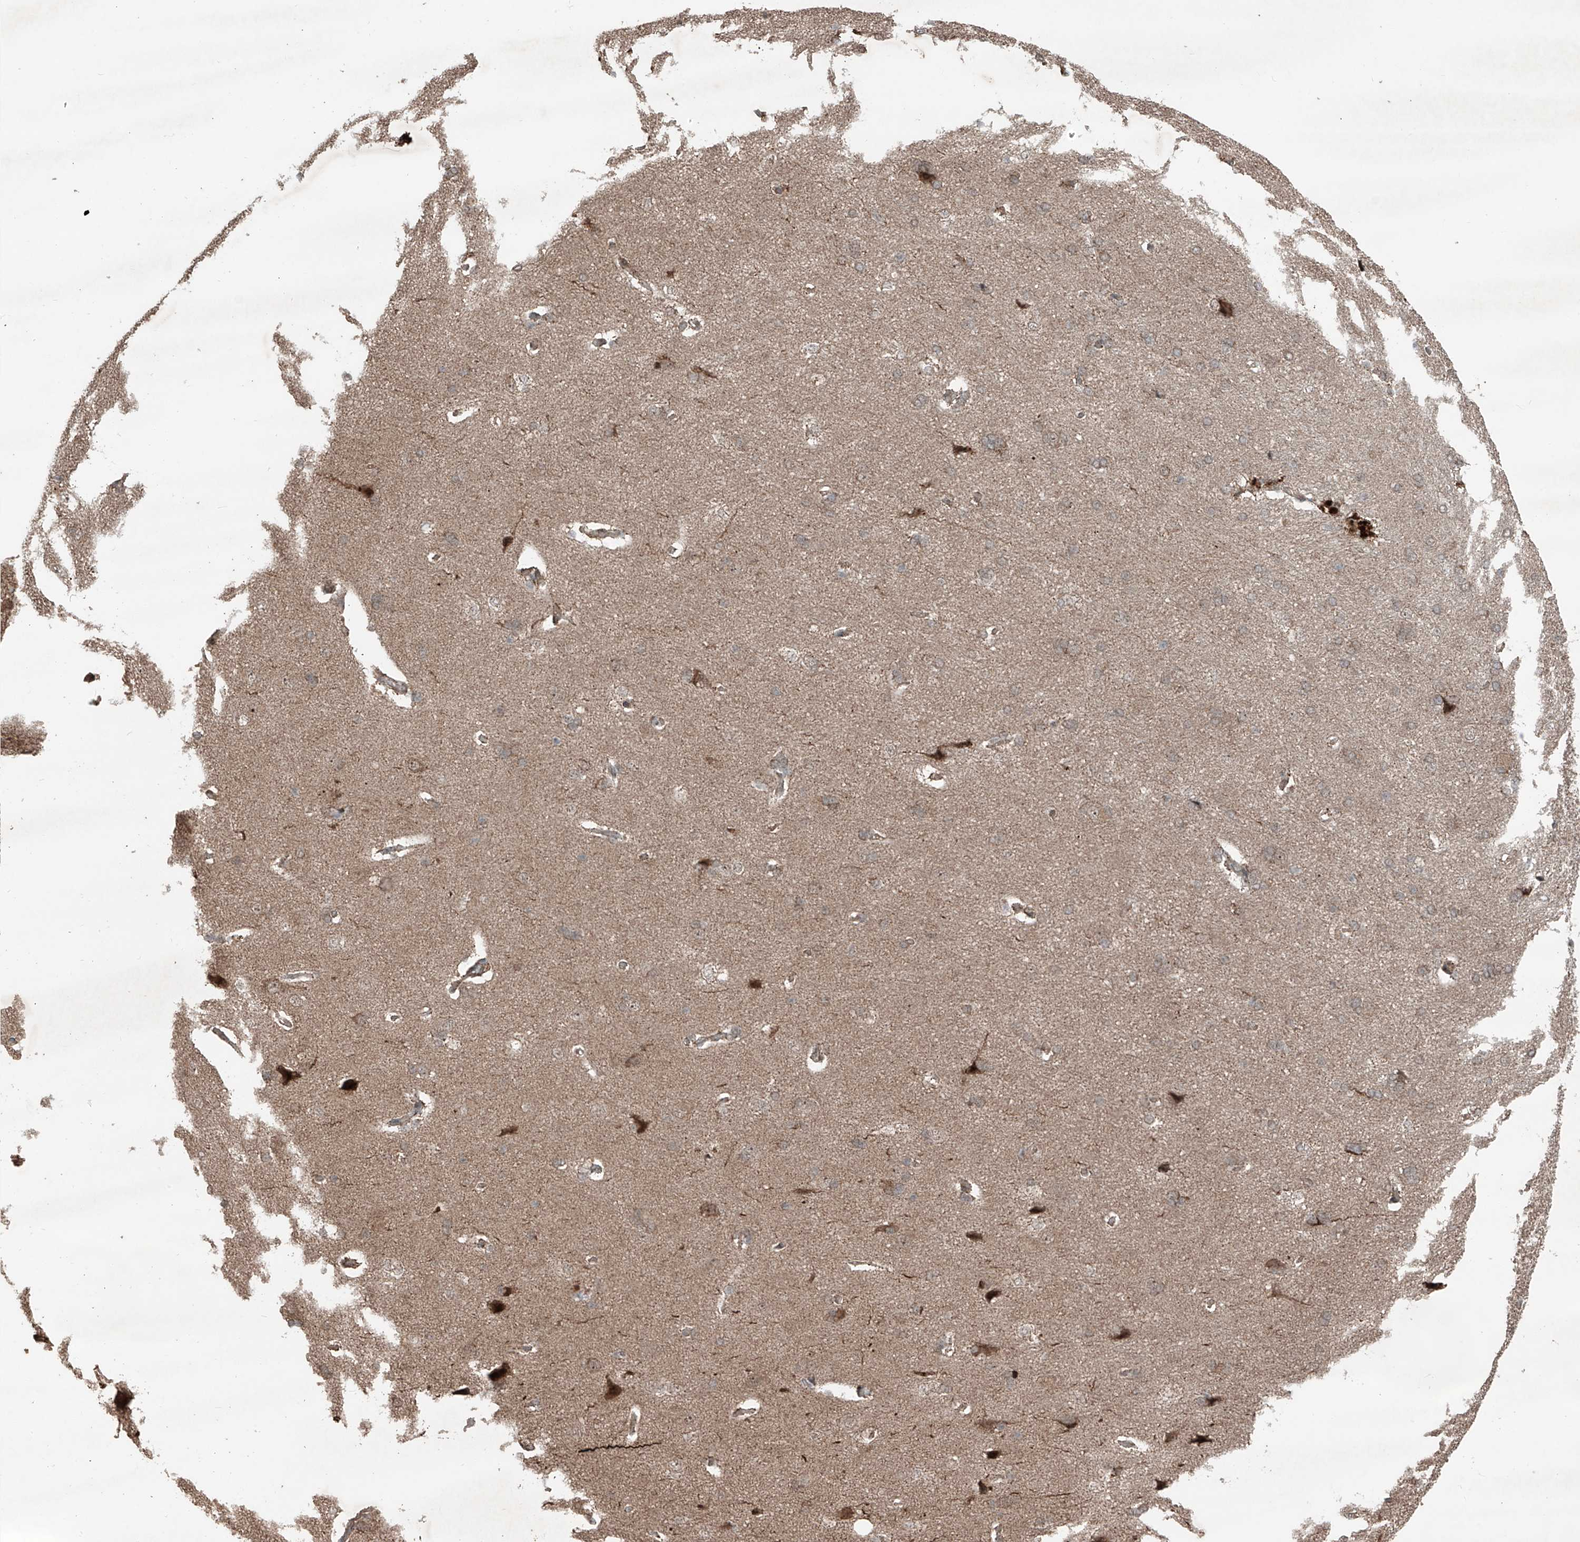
{"staining": {"intensity": "strong", "quantity": "25%-75%", "location": "cytoplasmic/membranous"}, "tissue": "cerebral cortex", "cell_type": "Endothelial cells", "image_type": "normal", "snomed": [{"axis": "morphology", "description": "Normal tissue, NOS"}, {"axis": "topography", "description": "Cerebral cortex"}], "caption": "Immunohistochemical staining of unremarkable human cerebral cortex exhibits strong cytoplasmic/membranous protein expression in about 25%-75% of endothelial cells.", "gene": "ZNF620", "patient": {"sex": "male", "age": 62}}